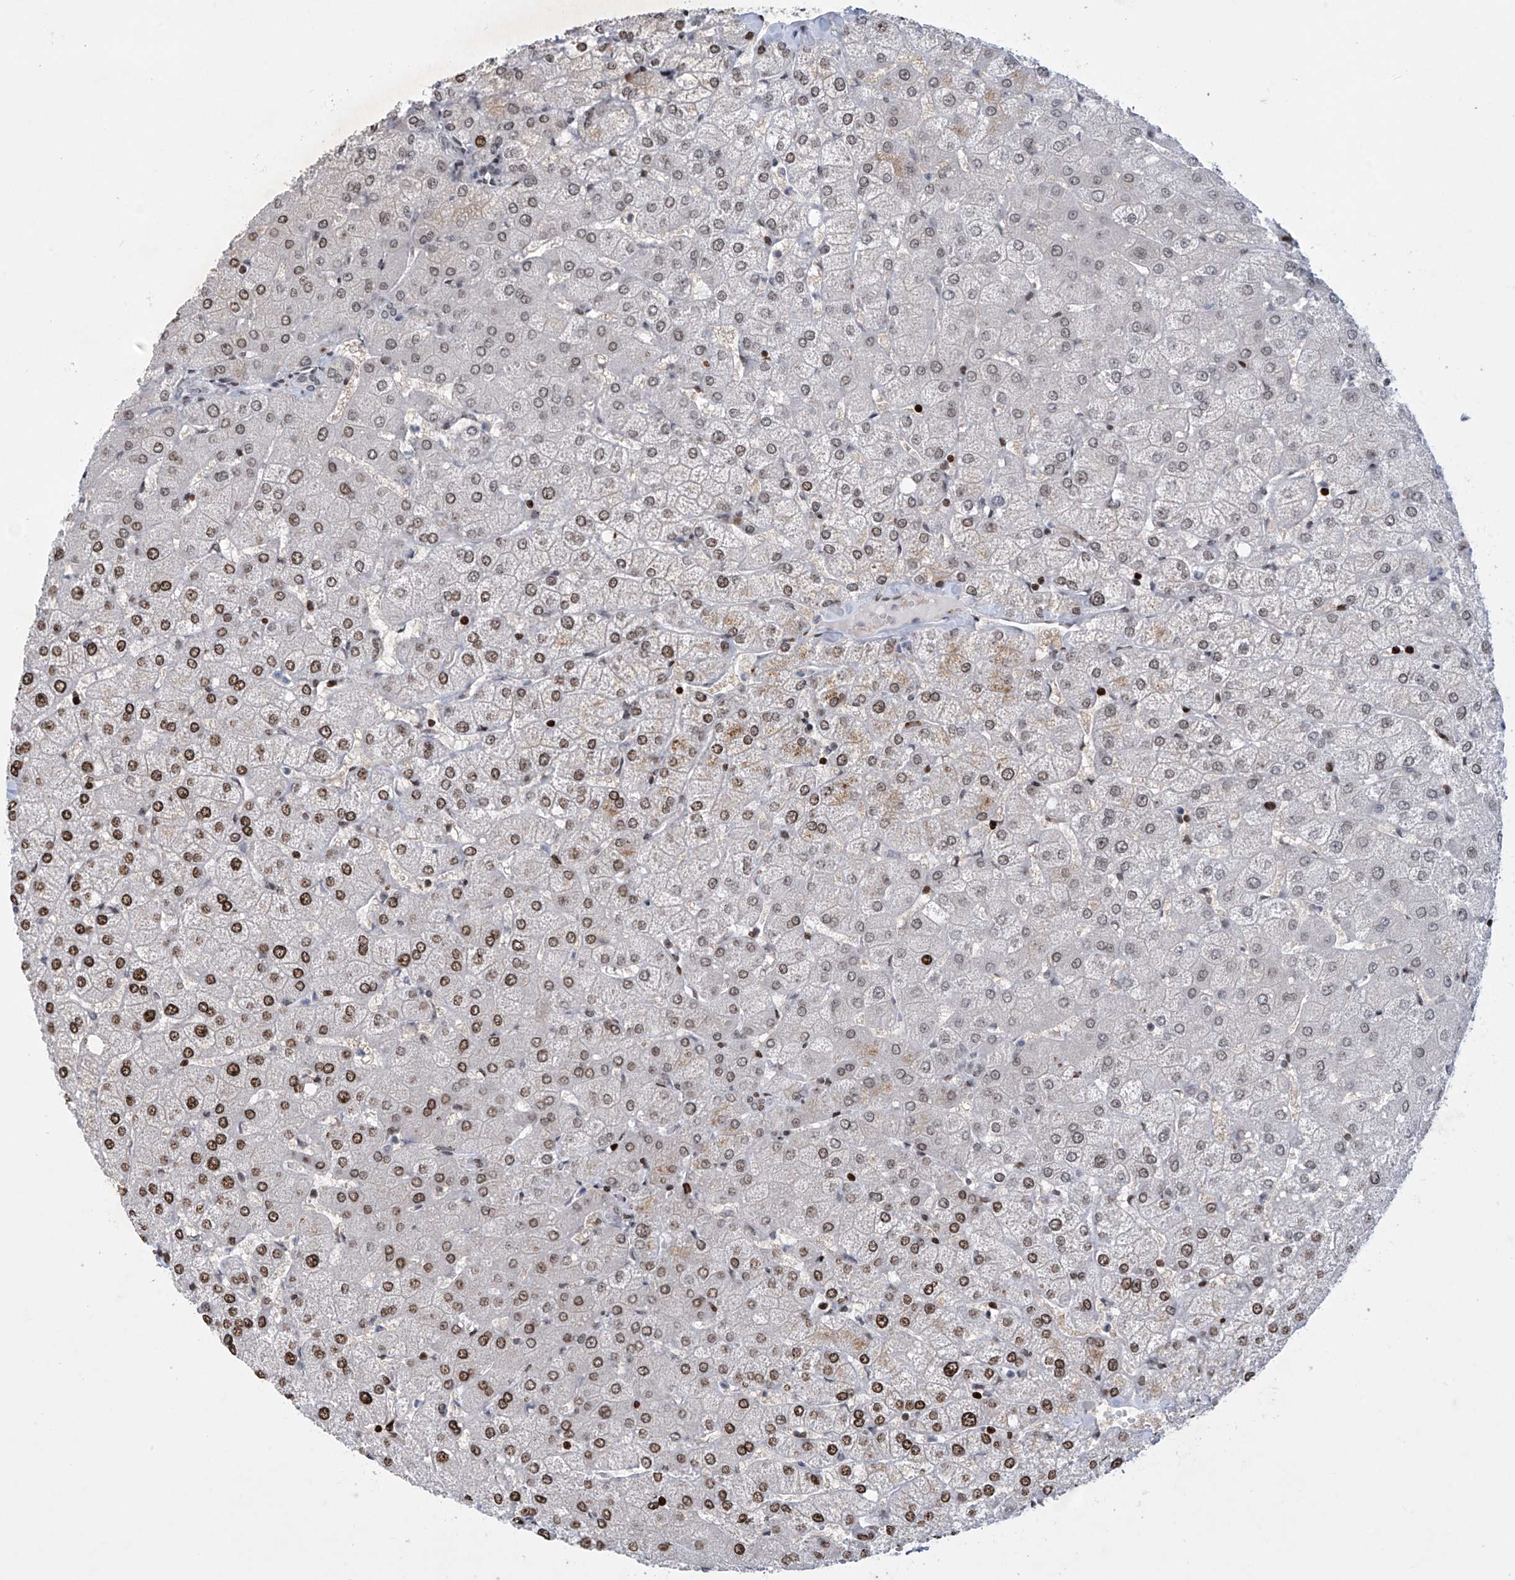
{"staining": {"intensity": "weak", "quantity": "<25%", "location": "nuclear"}, "tissue": "liver", "cell_type": "Cholangiocytes", "image_type": "normal", "snomed": [{"axis": "morphology", "description": "Normal tissue, NOS"}, {"axis": "topography", "description": "Liver"}], "caption": "High power microscopy photomicrograph of an IHC photomicrograph of unremarkable liver, revealing no significant staining in cholangiocytes. The staining is performed using DAB (3,3'-diaminobenzidine) brown chromogen with nuclei counter-stained in using hematoxylin.", "gene": "RFX7", "patient": {"sex": "female", "age": 54}}